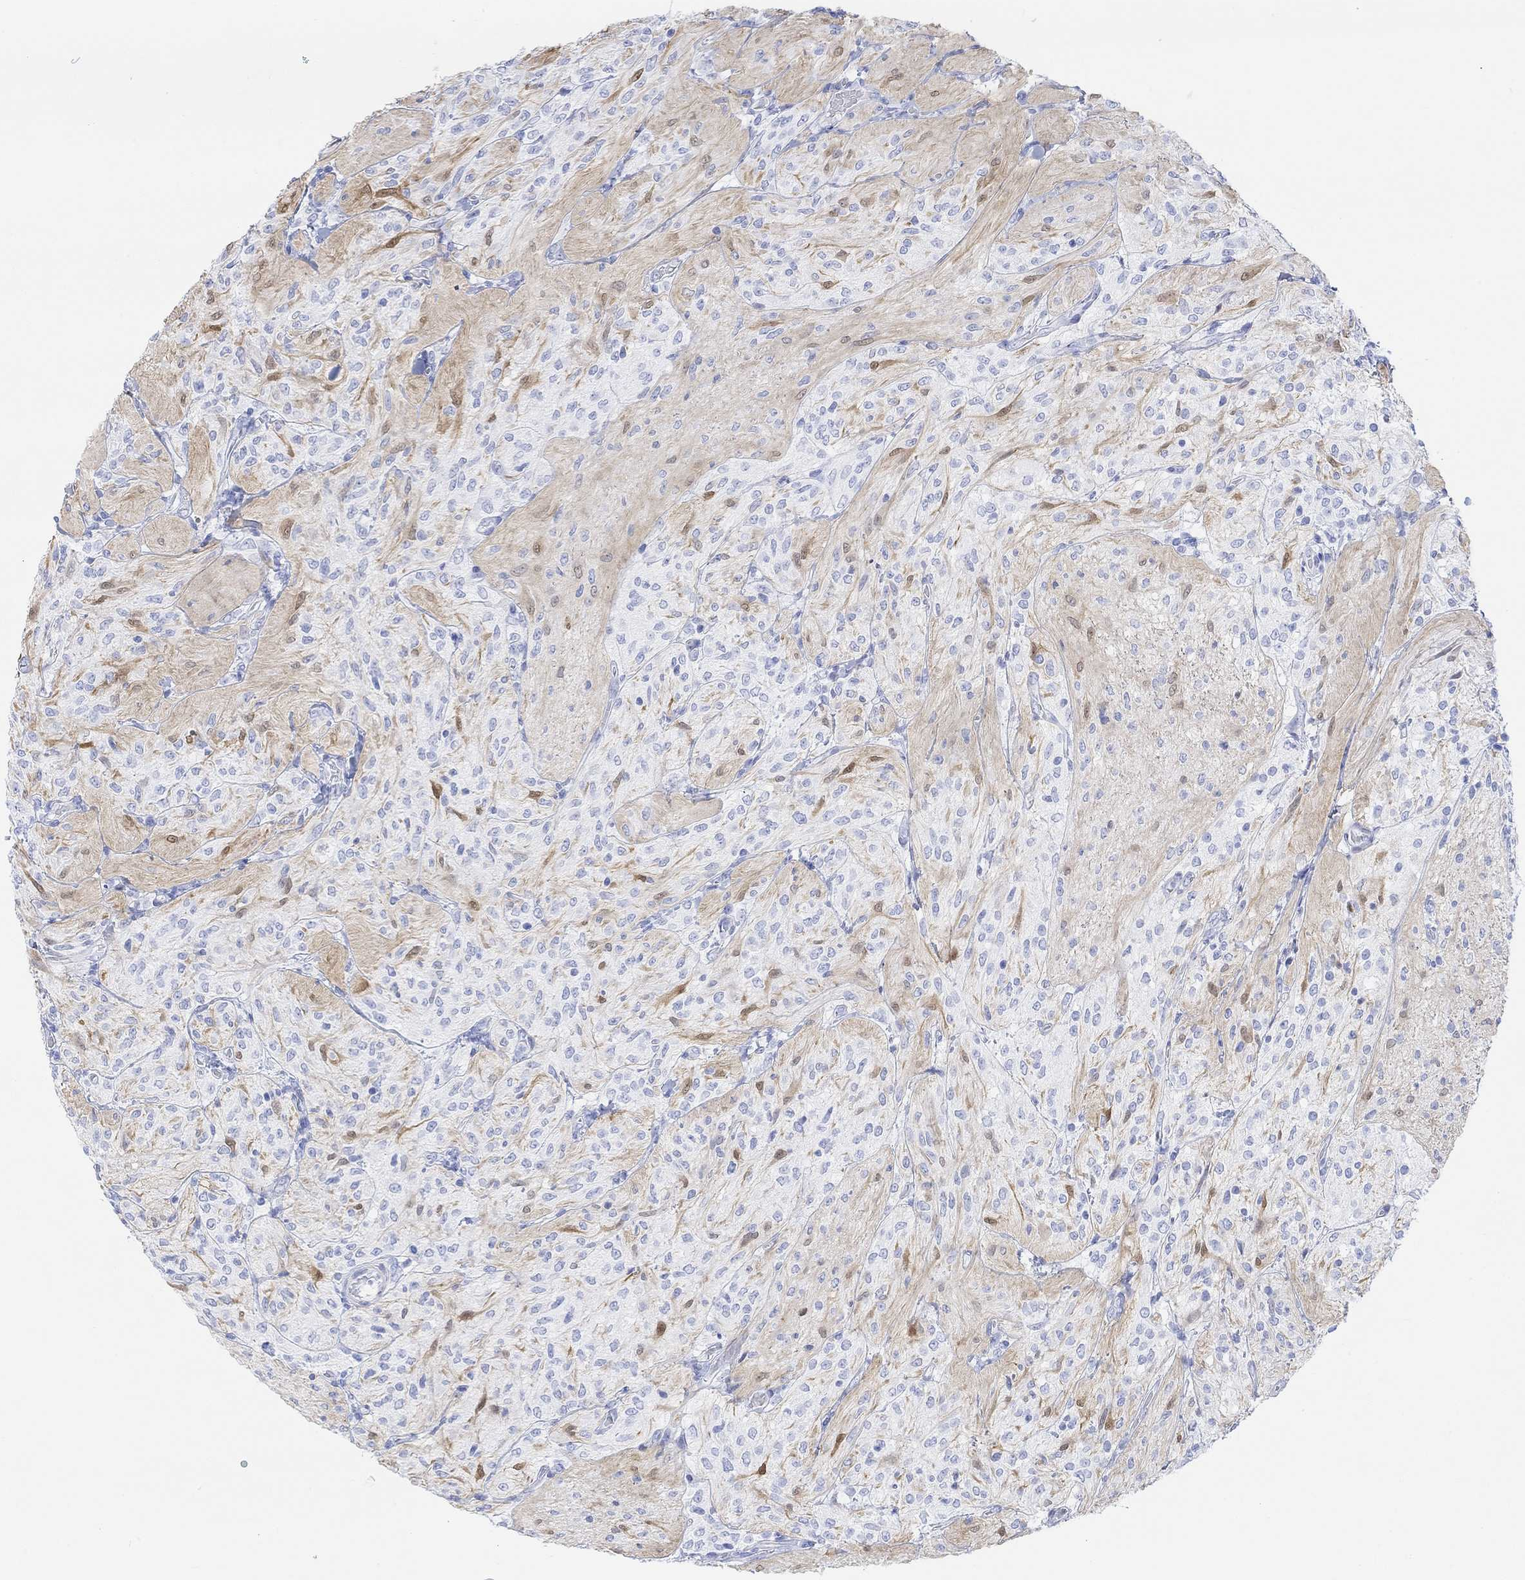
{"staining": {"intensity": "negative", "quantity": "none", "location": "none"}, "tissue": "glioma", "cell_type": "Tumor cells", "image_type": "cancer", "snomed": [{"axis": "morphology", "description": "Glioma, malignant, Low grade"}, {"axis": "topography", "description": "Brain"}], "caption": "Immunohistochemical staining of malignant low-grade glioma displays no significant staining in tumor cells. Brightfield microscopy of immunohistochemistry (IHC) stained with DAB (brown) and hematoxylin (blue), captured at high magnification.", "gene": "TPPP3", "patient": {"sex": "male", "age": 3}}